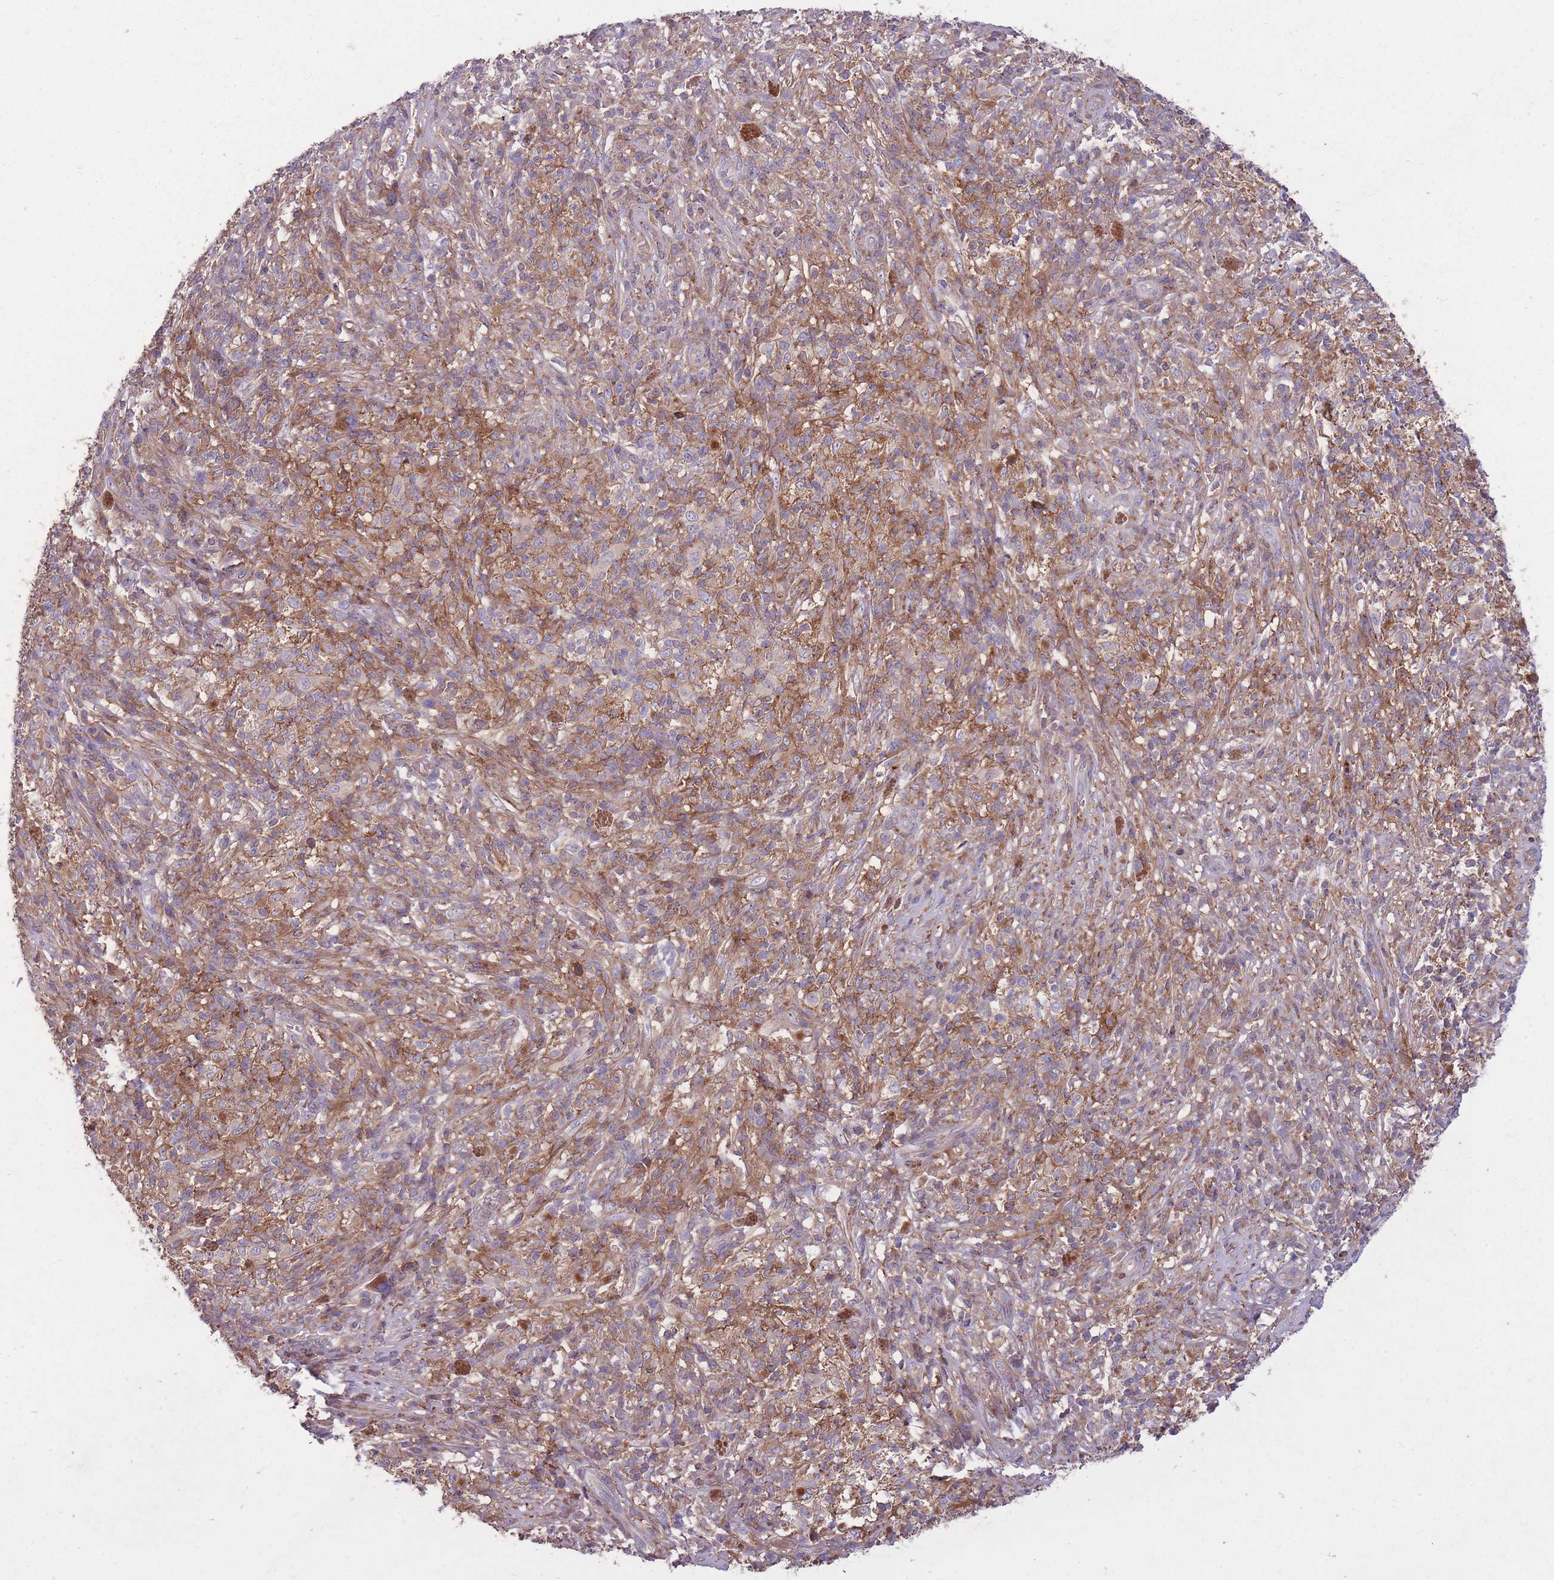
{"staining": {"intensity": "negative", "quantity": "none", "location": "none"}, "tissue": "melanoma", "cell_type": "Tumor cells", "image_type": "cancer", "snomed": [{"axis": "morphology", "description": "Malignant melanoma, NOS"}, {"axis": "topography", "description": "Skin"}], "caption": "Melanoma stained for a protein using immunohistochemistry exhibits no positivity tumor cells.", "gene": "OR2V2", "patient": {"sex": "male", "age": 66}}